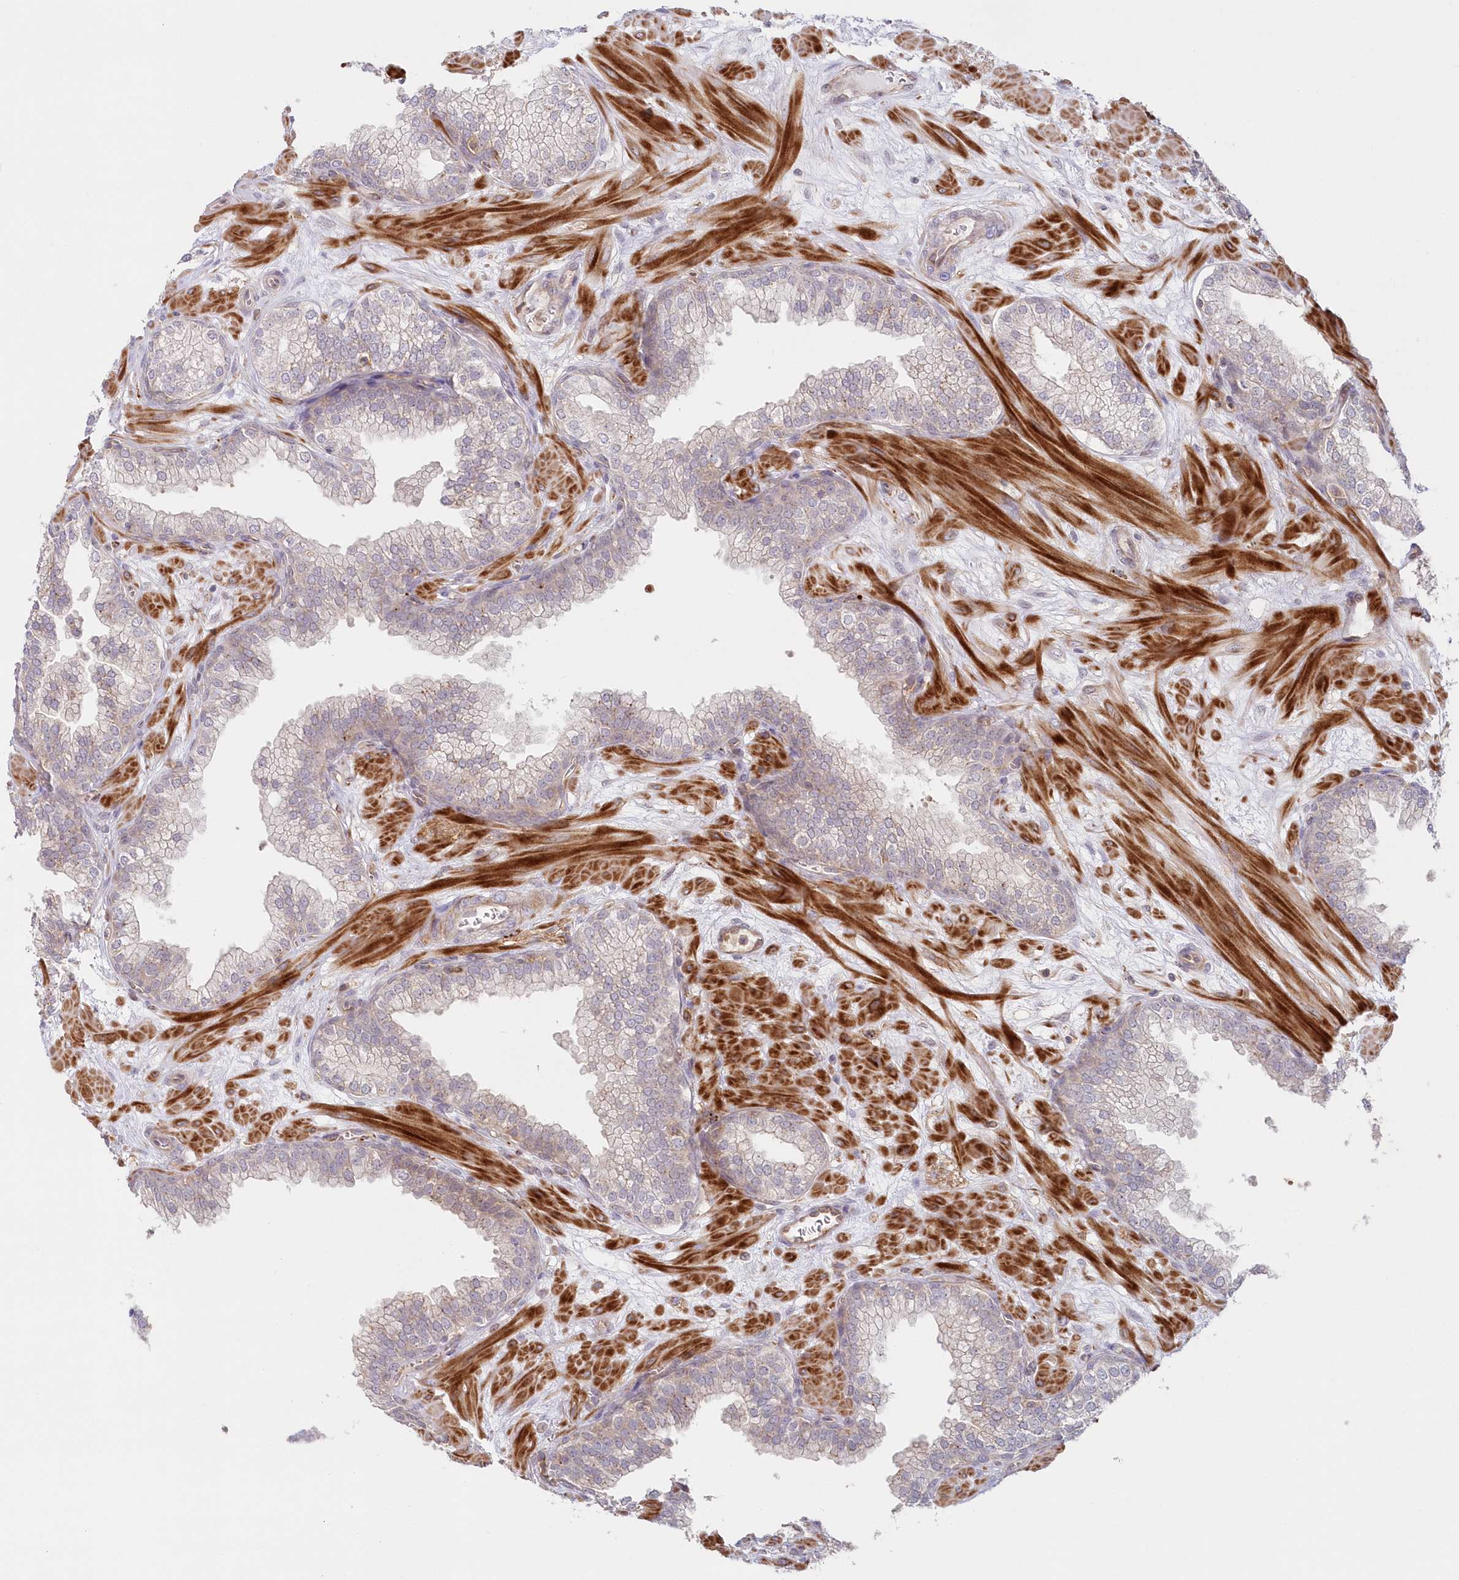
{"staining": {"intensity": "weak", "quantity": "25%-75%", "location": "cytoplasmic/membranous"}, "tissue": "prostate", "cell_type": "Glandular cells", "image_type": "normal", "snomed": [{"axis": "morphology", "description": "Normal tissue, NOS"}, {"axis": "morphology", "description": "Urothelial carcinoma, Low grade"}, {"axis": "topography", "description": "Urinary bladder"}, {"axis": "topography", "description": "Prostate"}], "caption": "Protein expression analysis of unremarkable human prostate reveals weak cytoplasmic/membranous positivity in about 25%-75% of glandular cells.", "gene": "GBE1", "patient": {"sex": "male", "age": 60}}